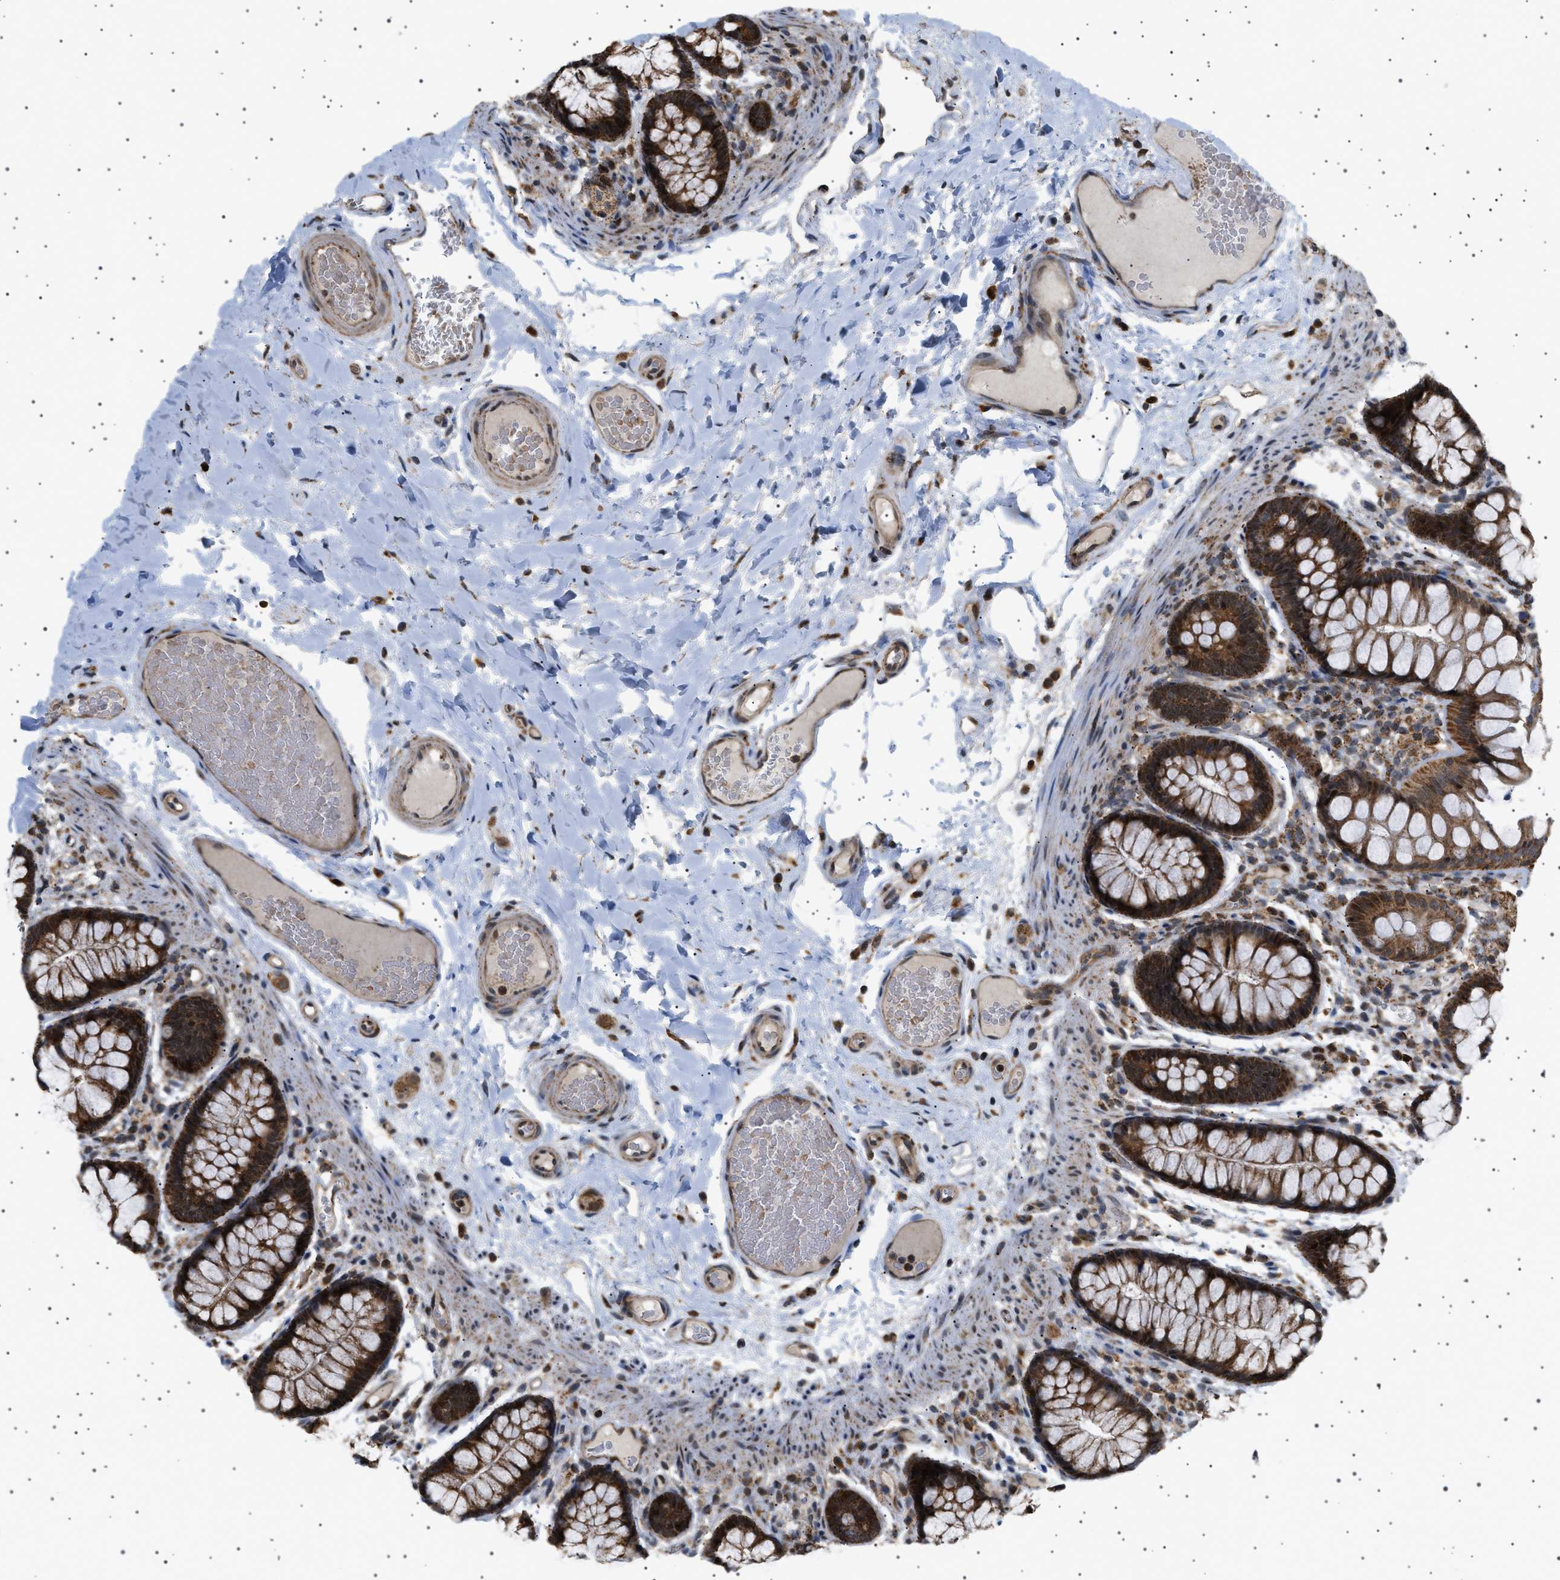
{"staining": {"intensity": "strong", "quantity": ">75%", "location": "cytoplasmic/membranous"}, "tissue": "colon", "cell_type": "Endothelial cells", "image_type": "normal", "snomed": [{"axis": "morphology", "description": "Normal tissue, NOS"}, {"axis": "topography", "description": "Colon"}], "caption": "Immunohistochemical staining of normal human colon demonstrates high levels of strong cytoplasmic/membranous positivity in approximately >75% of endothelial cells.", "gene": "MELK", "patient": {"sex": "female", "age": 56}}